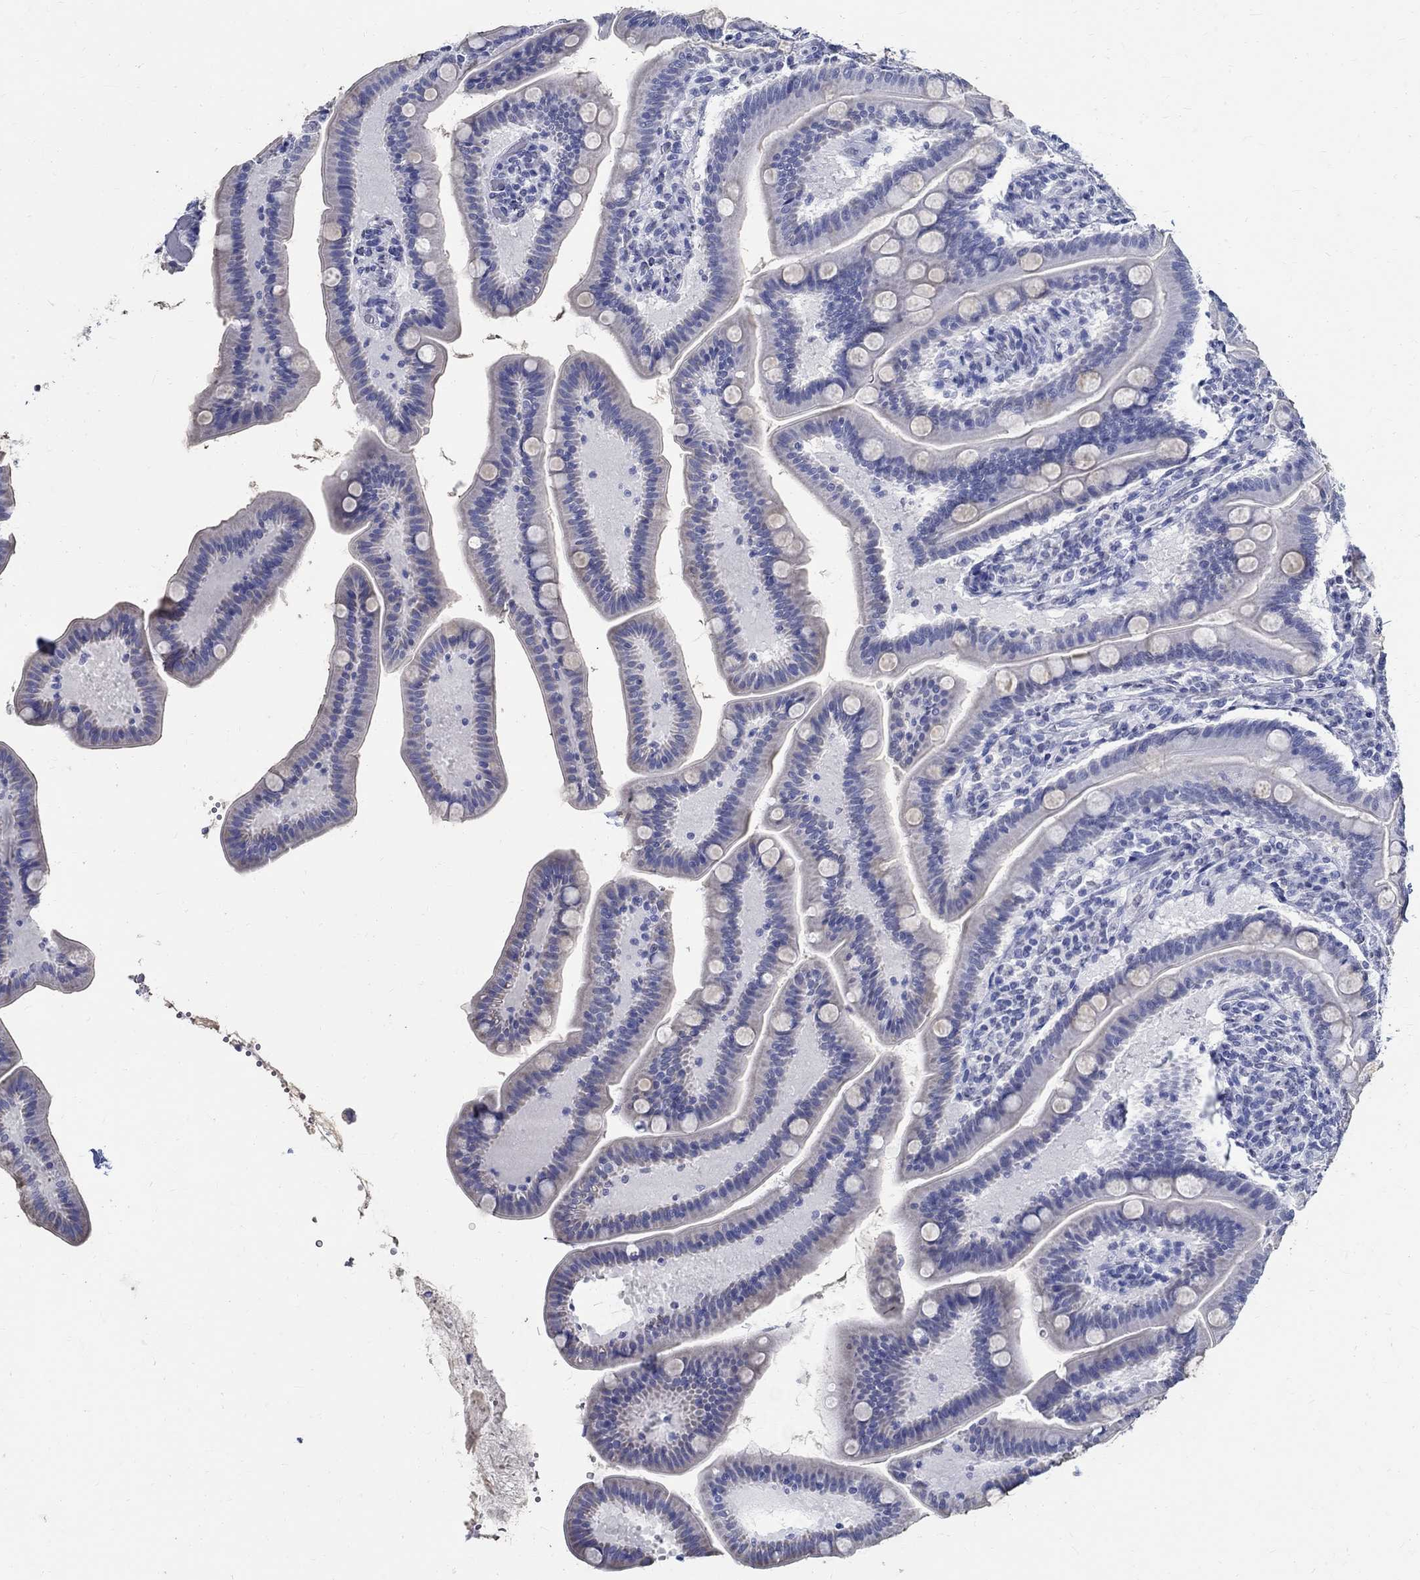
{"staining": {"intensity": "negative", "quantity": "none", "location": "none"}, "tissue": "small intestine", "cell_type": "Glandular cells", "image_type": "normal", "snomed": [{"axis": "morphology", "description": "Normal tissue, NOS"}, {"axis": "topography", "description": "Small intestine"}], "caption": "A photomicrograph of small intestine stained for a protein displays no brown staining in glandular cells.", "gene": "TSPAN16", "patient": {"sex": "male", "age": 66}}